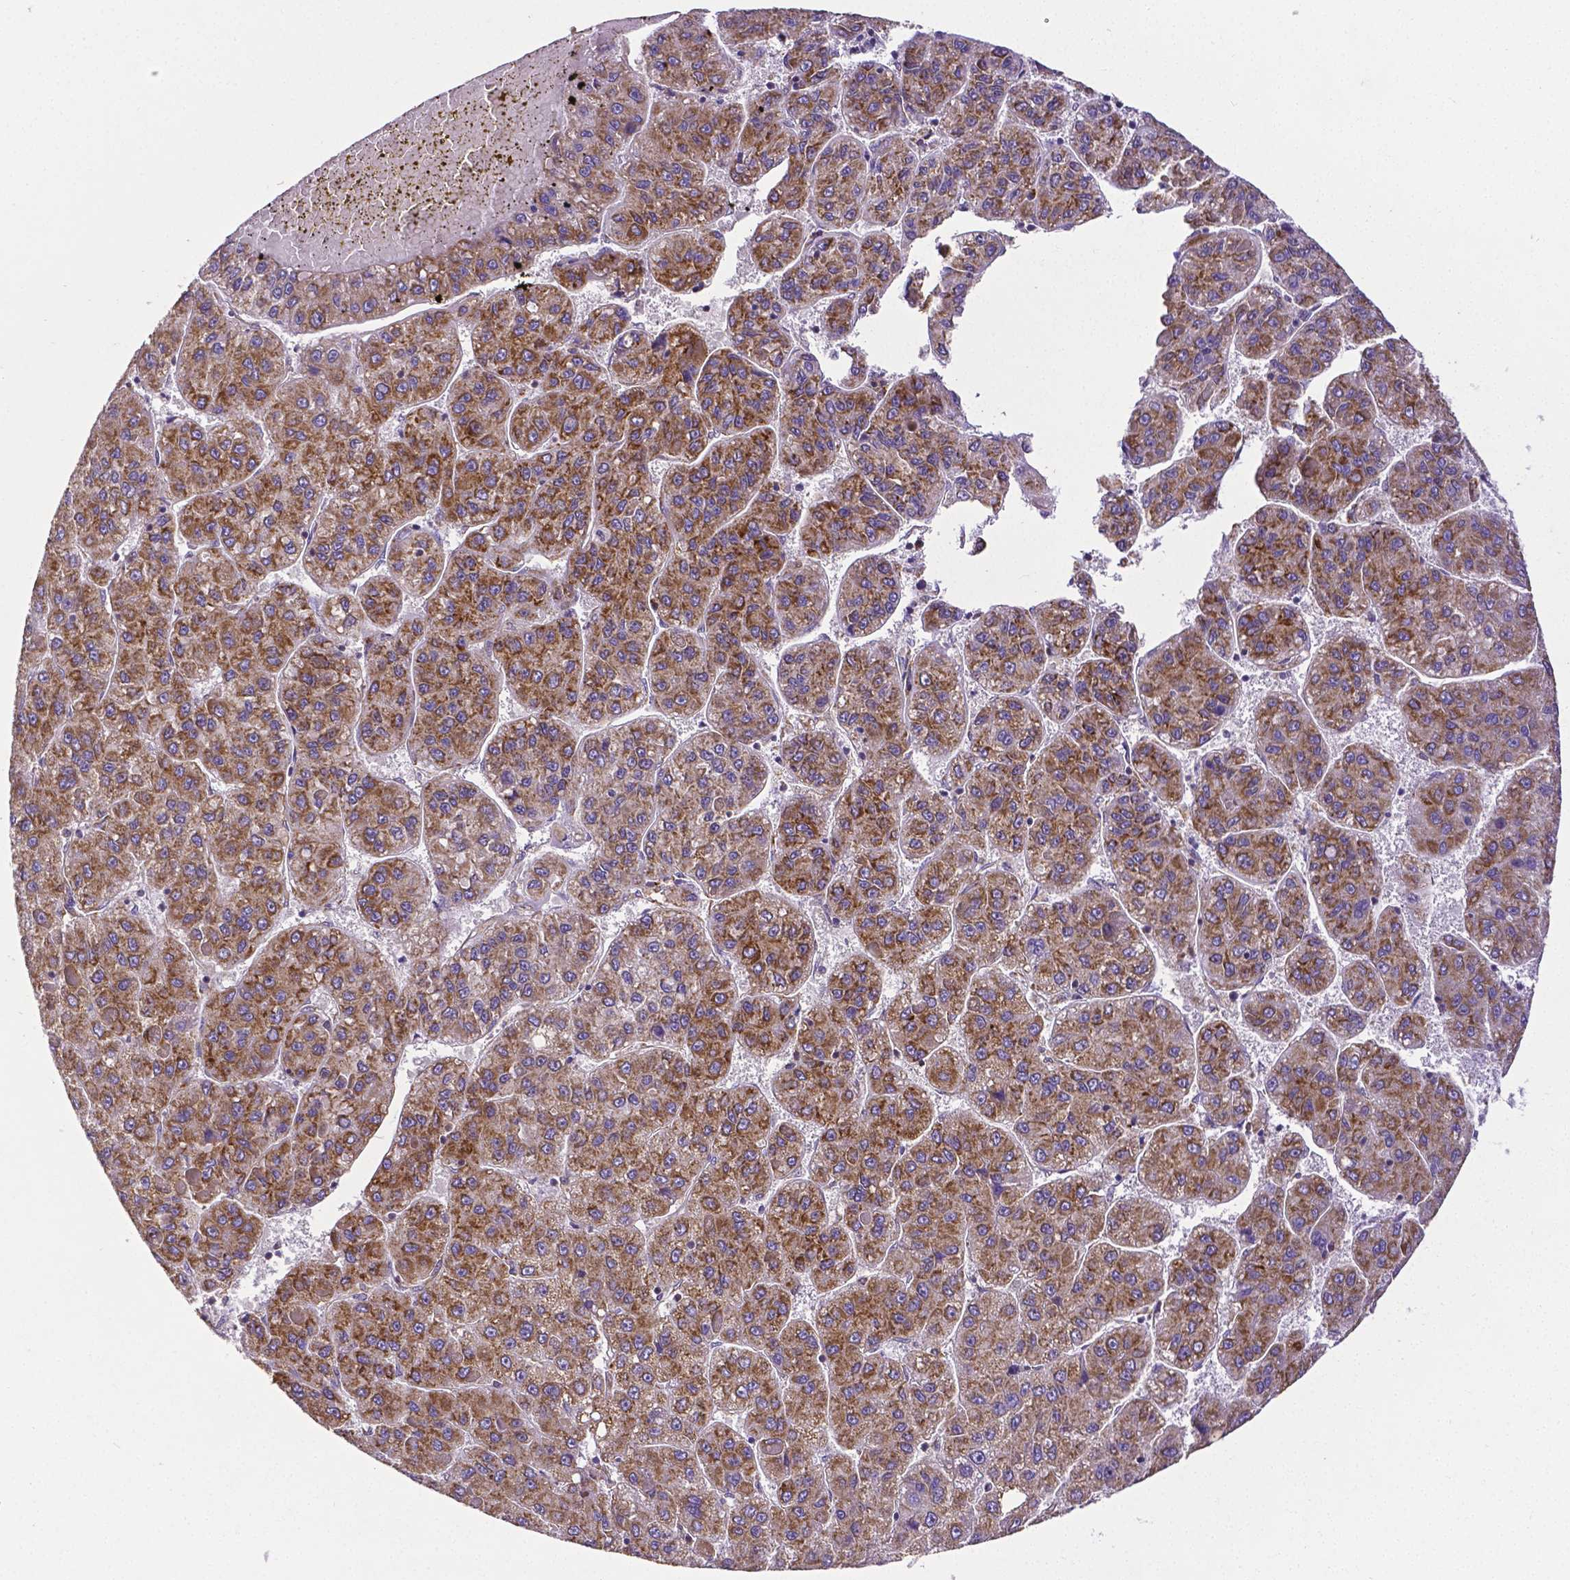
{"staining": {"intensity": "moderate", "quantity": ">75%", "location": "cytoplasmic/membranous"}, "tissue": "liver cancer", "cell_type": "Tumor cells", "image_type": "cancer", "snomed": [{"axis": "morphology", "description": "Carcinoma, Hepatocellular, NOS"}, {"axis": "topography", "description": "Liver"}], "caption": "Protein positivity by IHC shows moderate cytoplasmic/membranous positivity in approximately >75% of tumor cells in liver cancer.", "gene": "MTDH", "patient": {"sex": "female", "age": 82}}